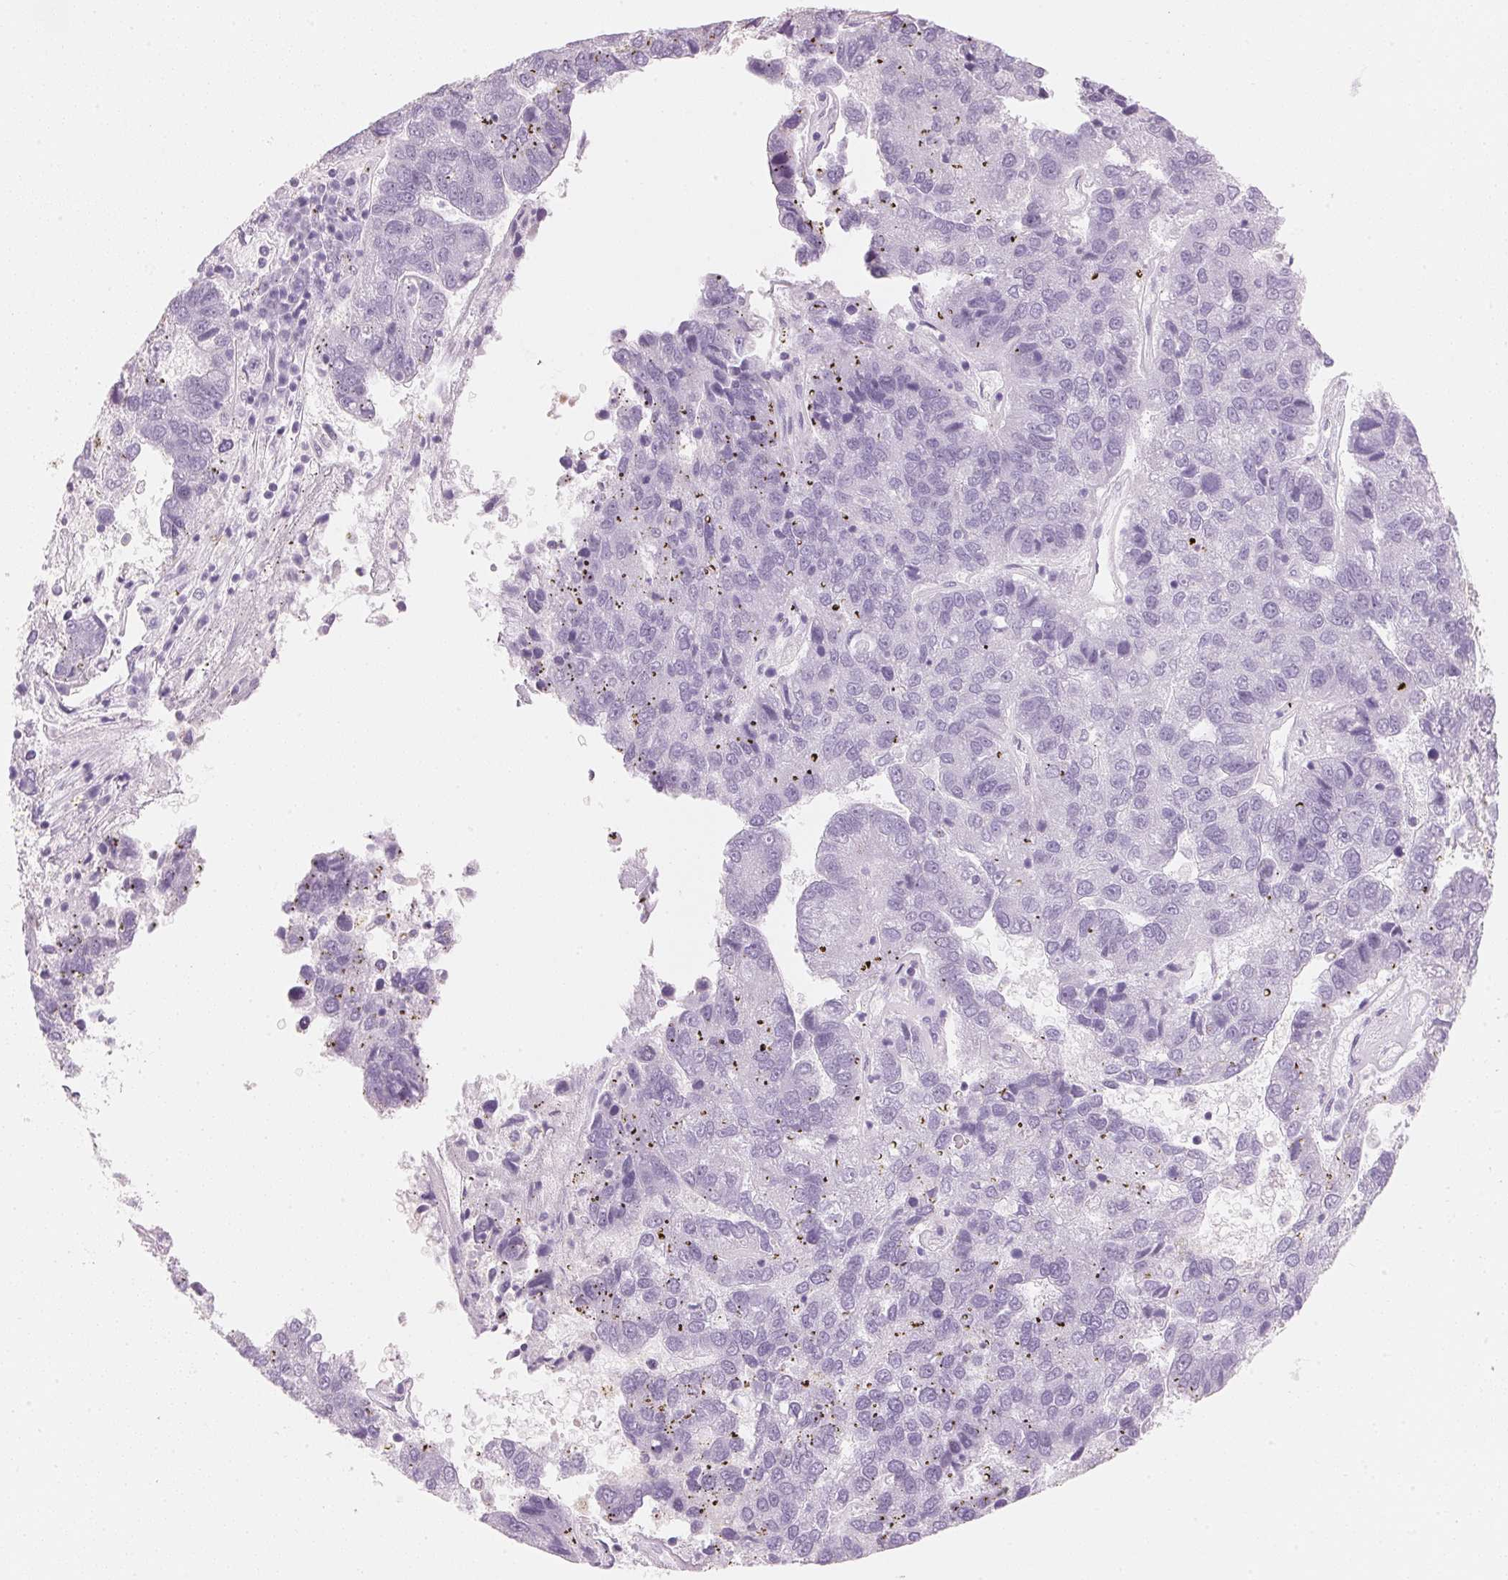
{"staining": {"intensity": "negative", "quantity": "none", "location": "none"}, "tissue": "pancreatic cancer", "cell_type": "Tumor cells", "image_type": "cancer", "snomed": [{"axis": "morphology", "description": "Adenocarcinoma, NOS"}, {"axis": "topography", "description": "Pancreas"}], "caption": "Tumor cells show no significant protein positivity in pancreatic cancer (adenocarcinoma). Brightfield microscopy of IHC stained with DAB (3,3'-diaminobenzidine) (brown) and hematoxylin (blue), captured at high magnification.", "gene": "HOXB13", "patient": {"sex": "female", "age": 61}}